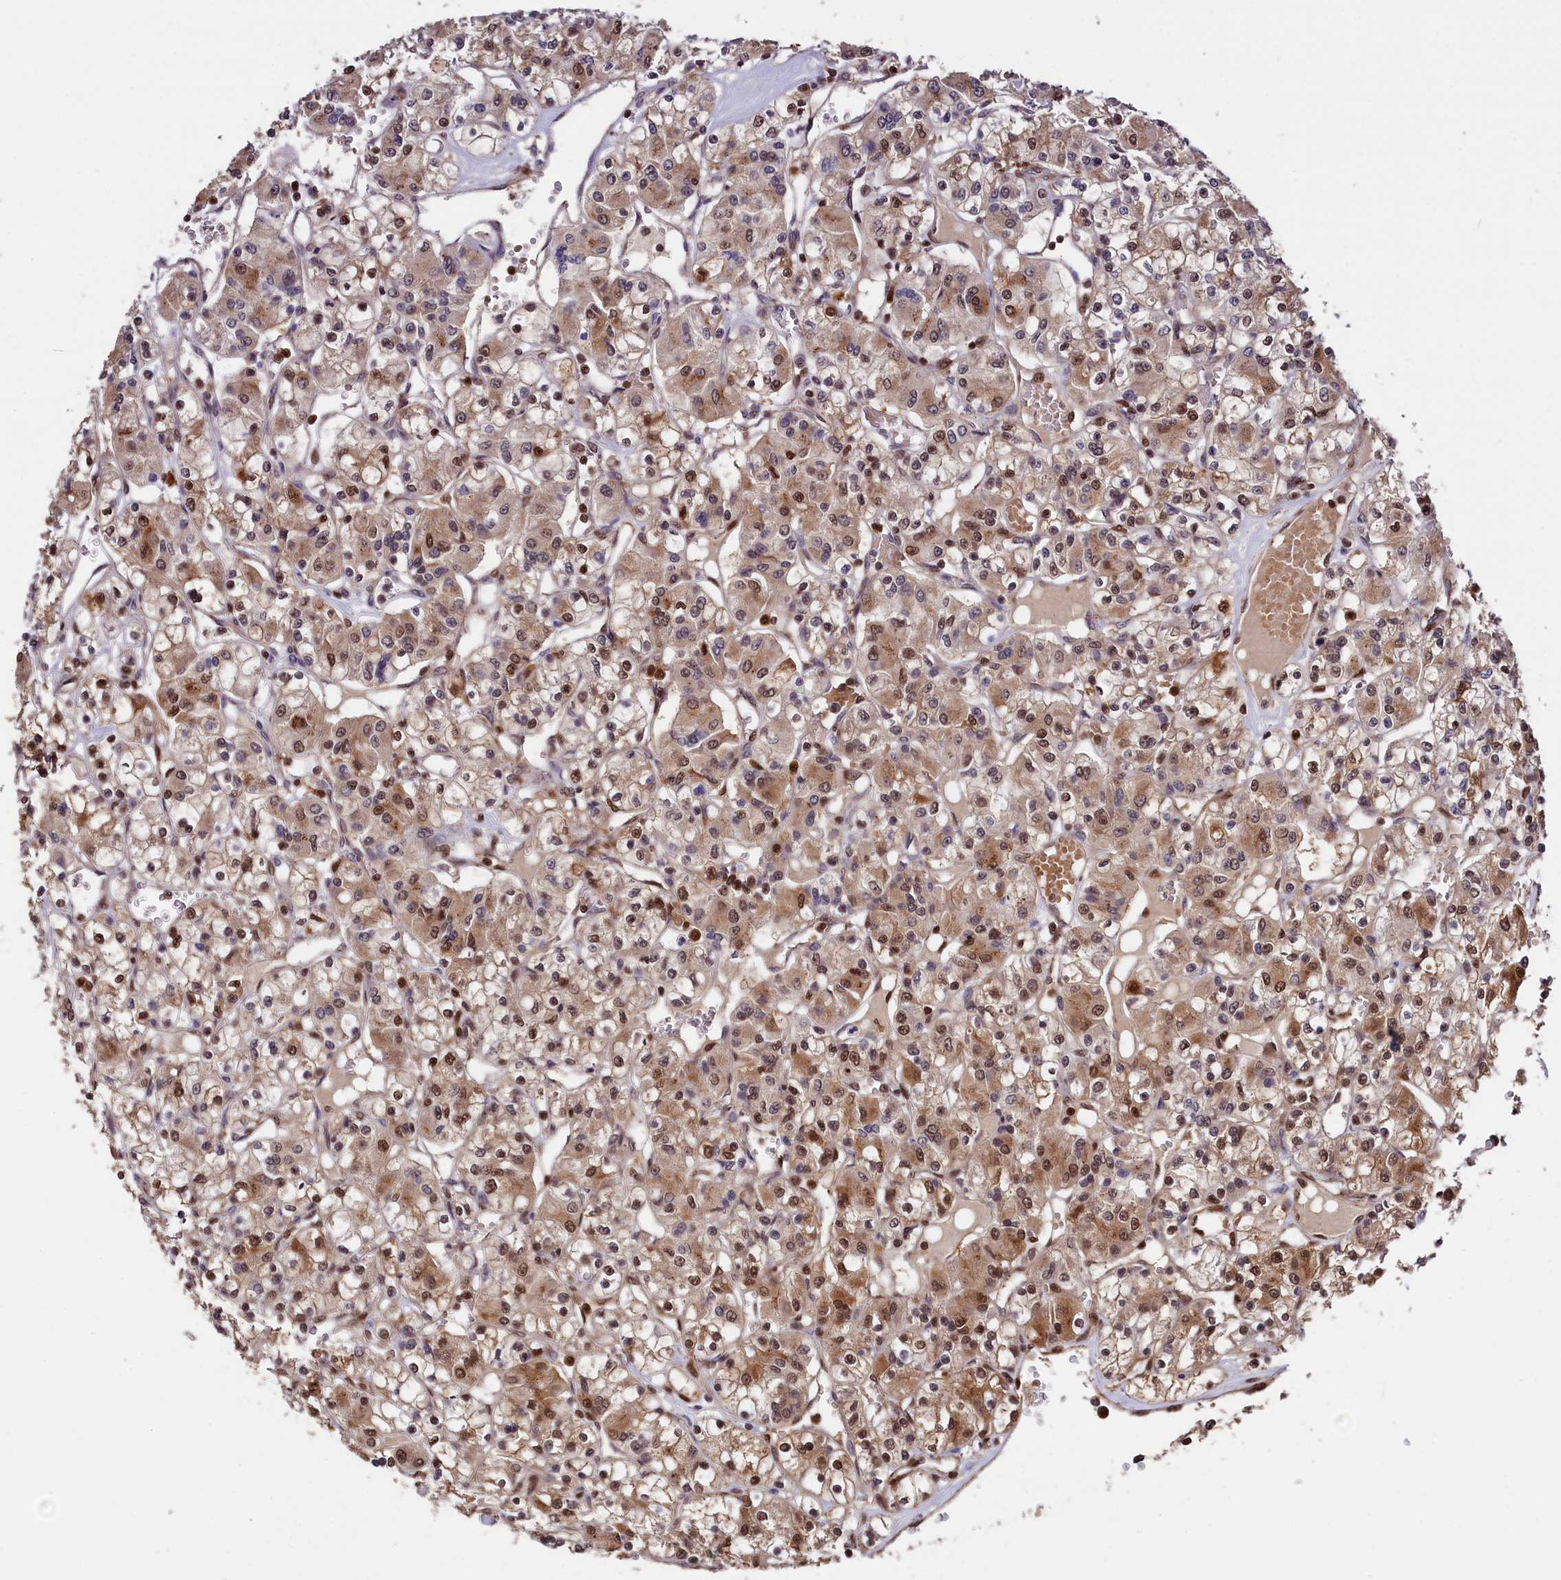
{"staining": {"intensity": "moderate", "quantity": "25%-75%", "location": "cytoplasmic/membranous,nuclear"}, "tissue": "renal cancer", "cell_type": "Tumor cells", "image_type": "cancer", "snomed": [{"axis": "morphology", "description": "Adenocarcinoma, NOS"}, {"axis": "topography", "description": "Kidney"}], "caption": "Human renal adenocarcinoma stained for a protein (brown) exhibits moderate cytoplasmic/membranous and nuclear positive positivity in approximately 25%-75% of tumor cells.", "gene": "ADRM1", "patient": {"sex": "female", "age": 59}}